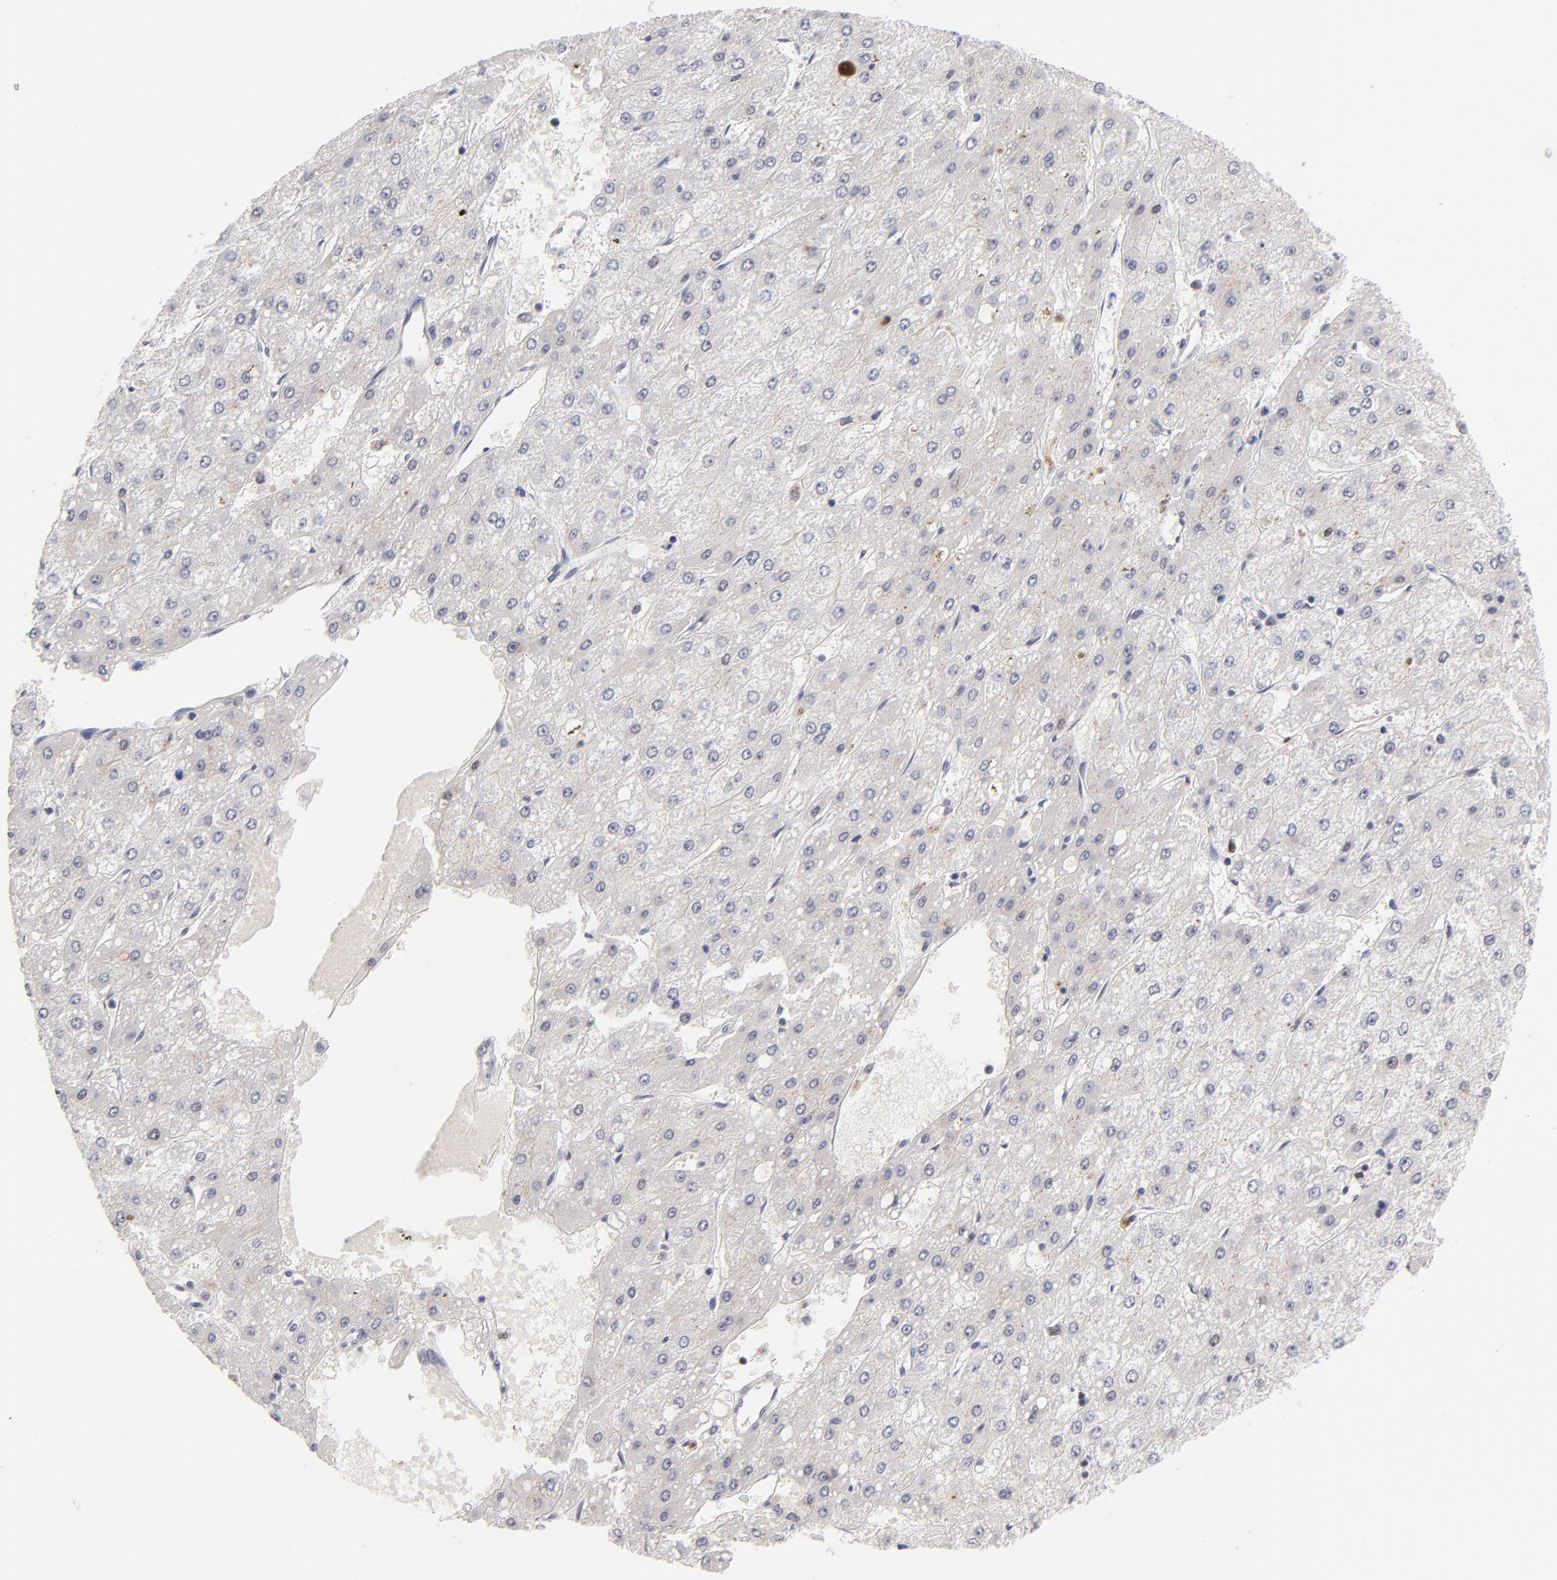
{"staining": {"intensity": "negative", "quantity": "none", "location": "none"}, "tissue": "liver cancer", "cell_type": "Tumor cells", "image_type": "cancer", "snomed": [{"axis": "morphology", "description": "Carcinoma, Hepatocellular, NOS"}, {"axis": "topography", "description": "Liver"}], "caption": "Tumor cells are negative for brown protein staining in liver hepatocellular carcinoma.", "gene": "PARP1", "patient": {"sex": "female", "age": 52}}